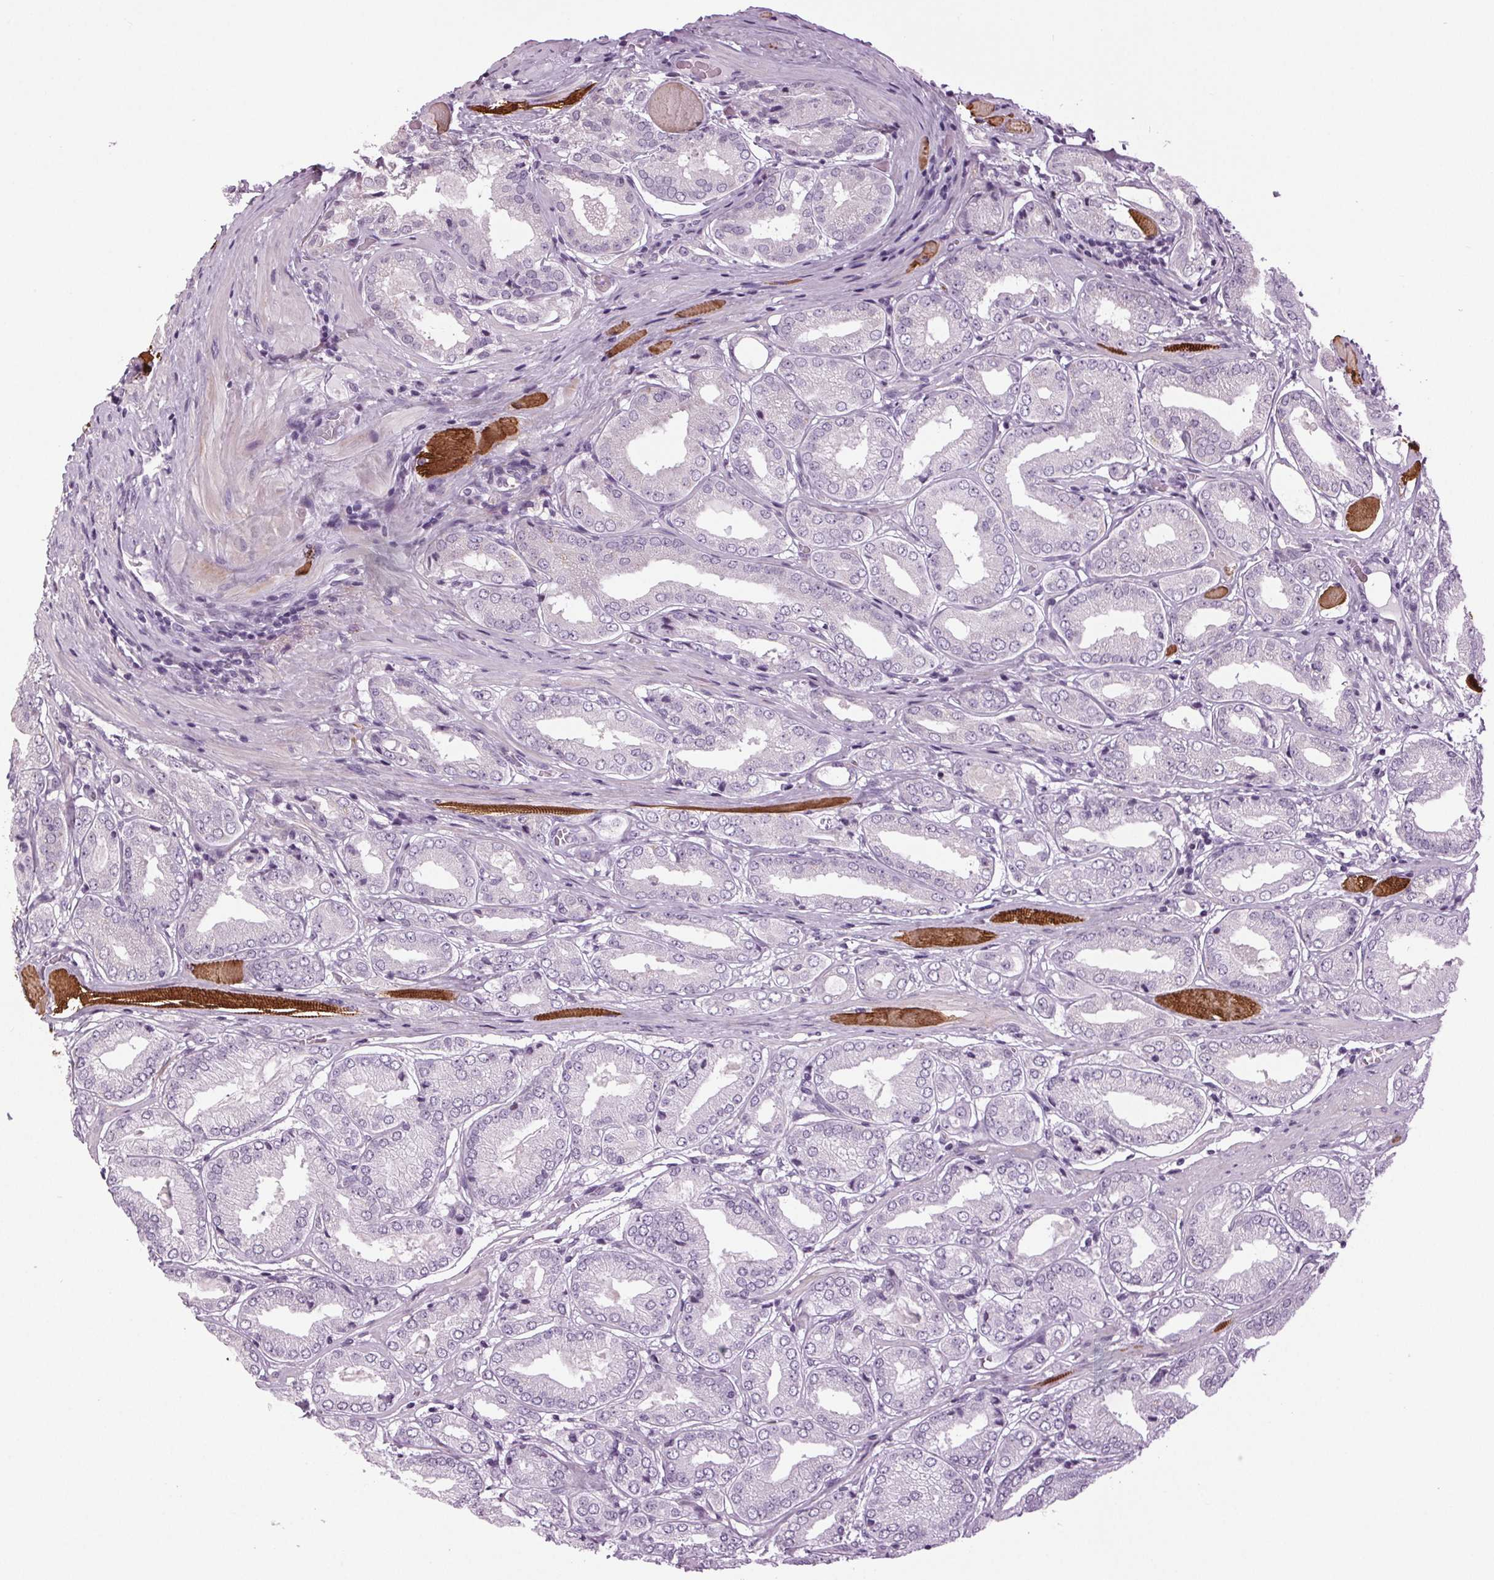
{"staining": {"intensity": "negative", "quantity": "none", "location": "none"}, "tissue": "prostate cancer", "cell_type": "Tumor cells", "image_type": "cancer", "snomed": [{"axis": "morphology", "description": "Adenocarcinoma, NOS"}, {"axis": "topography", "description": "Prostate"}], "caption": "DAB (3,3'-diaminobenzidine) immunohistochemical staining of human prostate cancer displays no significant staining in tumor cells.", "gene": "DNAH12", "patient": {"sex": "male", "age": 63}}